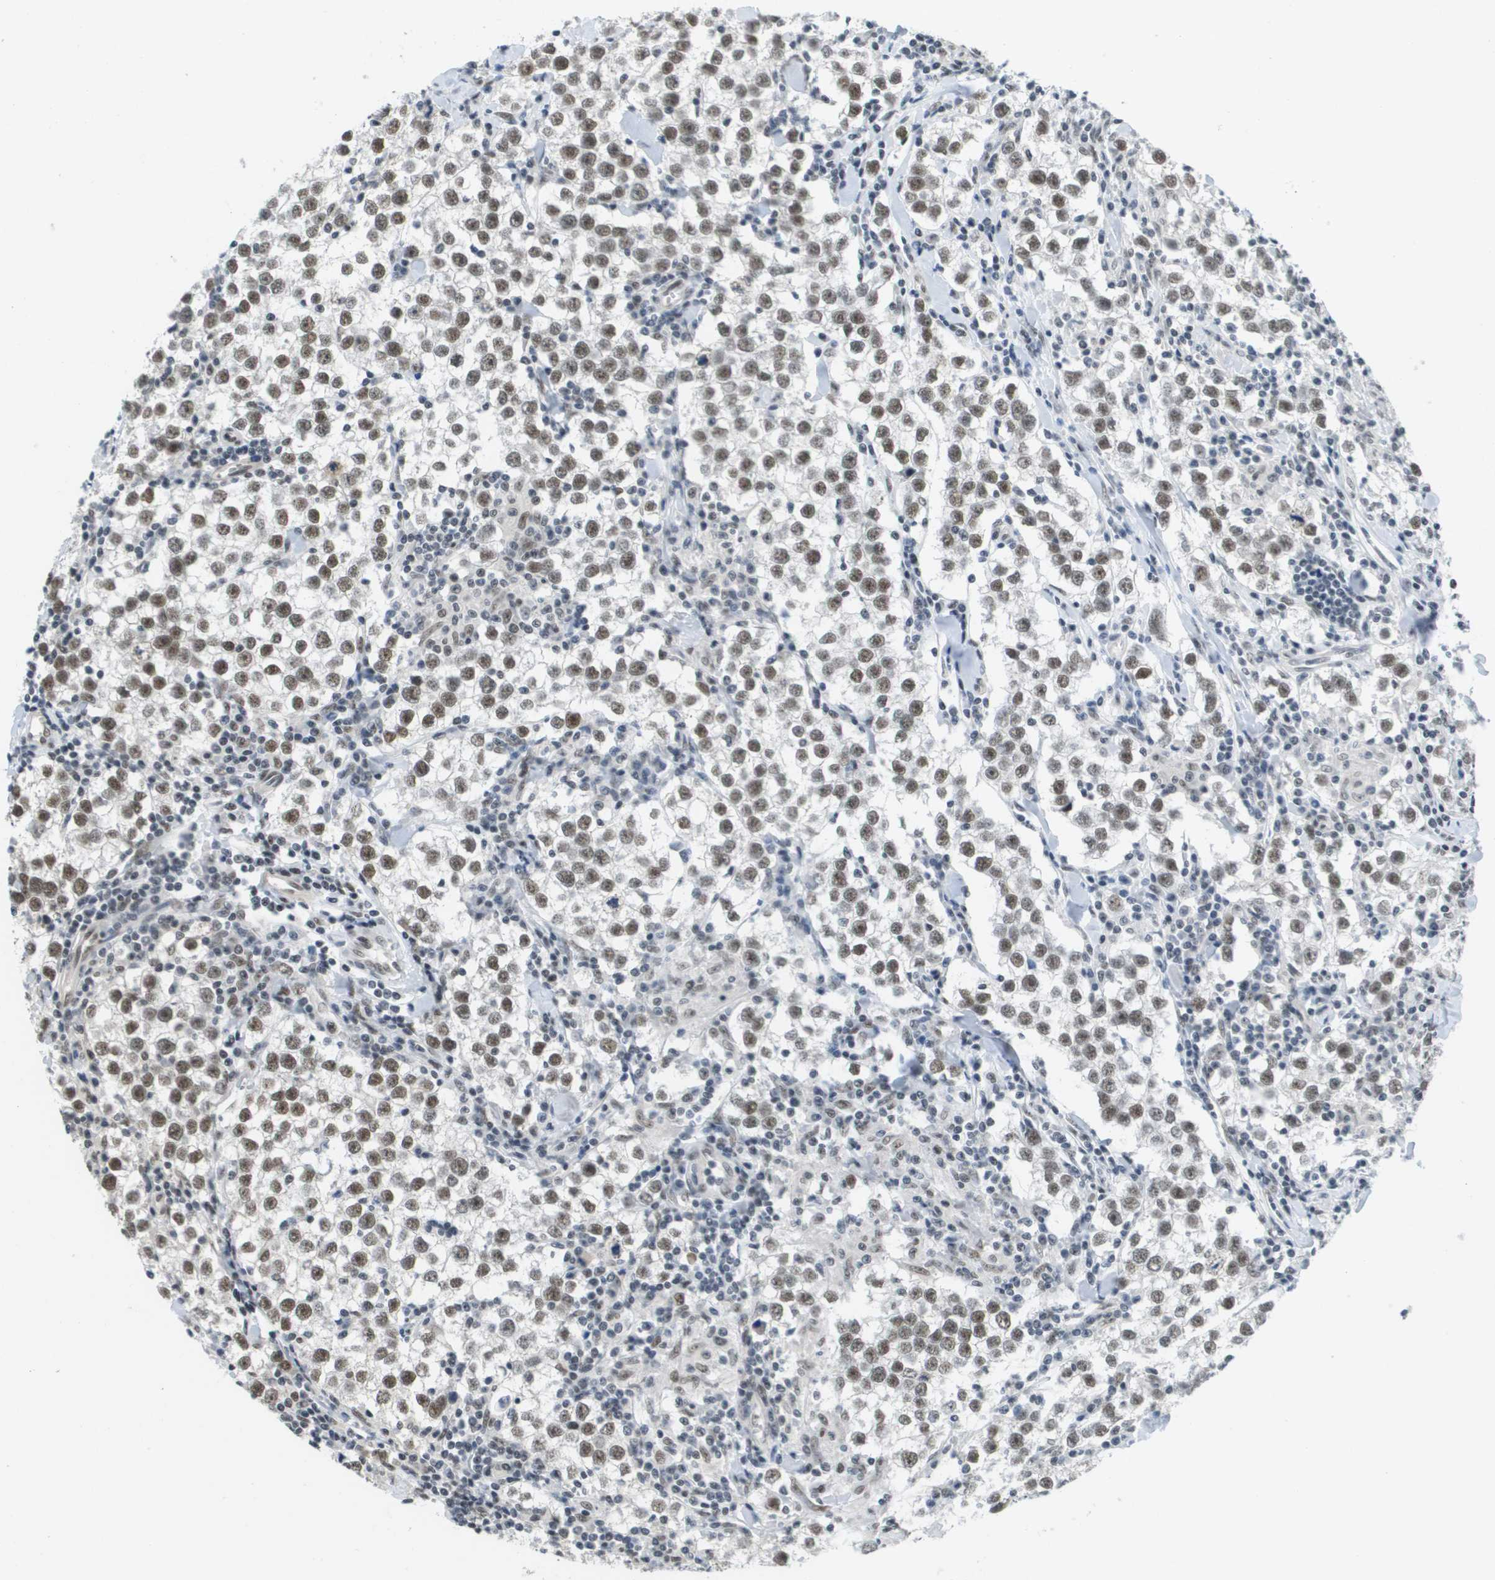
{"staining": {"intensity": "weak", "quantity": ">75%", "location": "nuclear"}, "tissue": "testis cancer", "cell_type": "Tumor cells", "image_type": "cancer", "snomed": [{"axis": "morphology", "description": "Seminoma, NOS"}, {"axis": "morphology", "description": "Carcinoma, Embryonal, NOS"}, {"axis": "topography", "description": "Testis"}], "caption": "DAB (3,3'-diaminobenzidine) immunohistochemical staining of testis cancer (embryonal carcinoma) reveals weak nuclear protein expression in approximately >75% of tumor cells. (IHC, brightfield microscopy, high magnification).", "gene": "ISY1", "patient": {"sex": "male", "age": 36}}